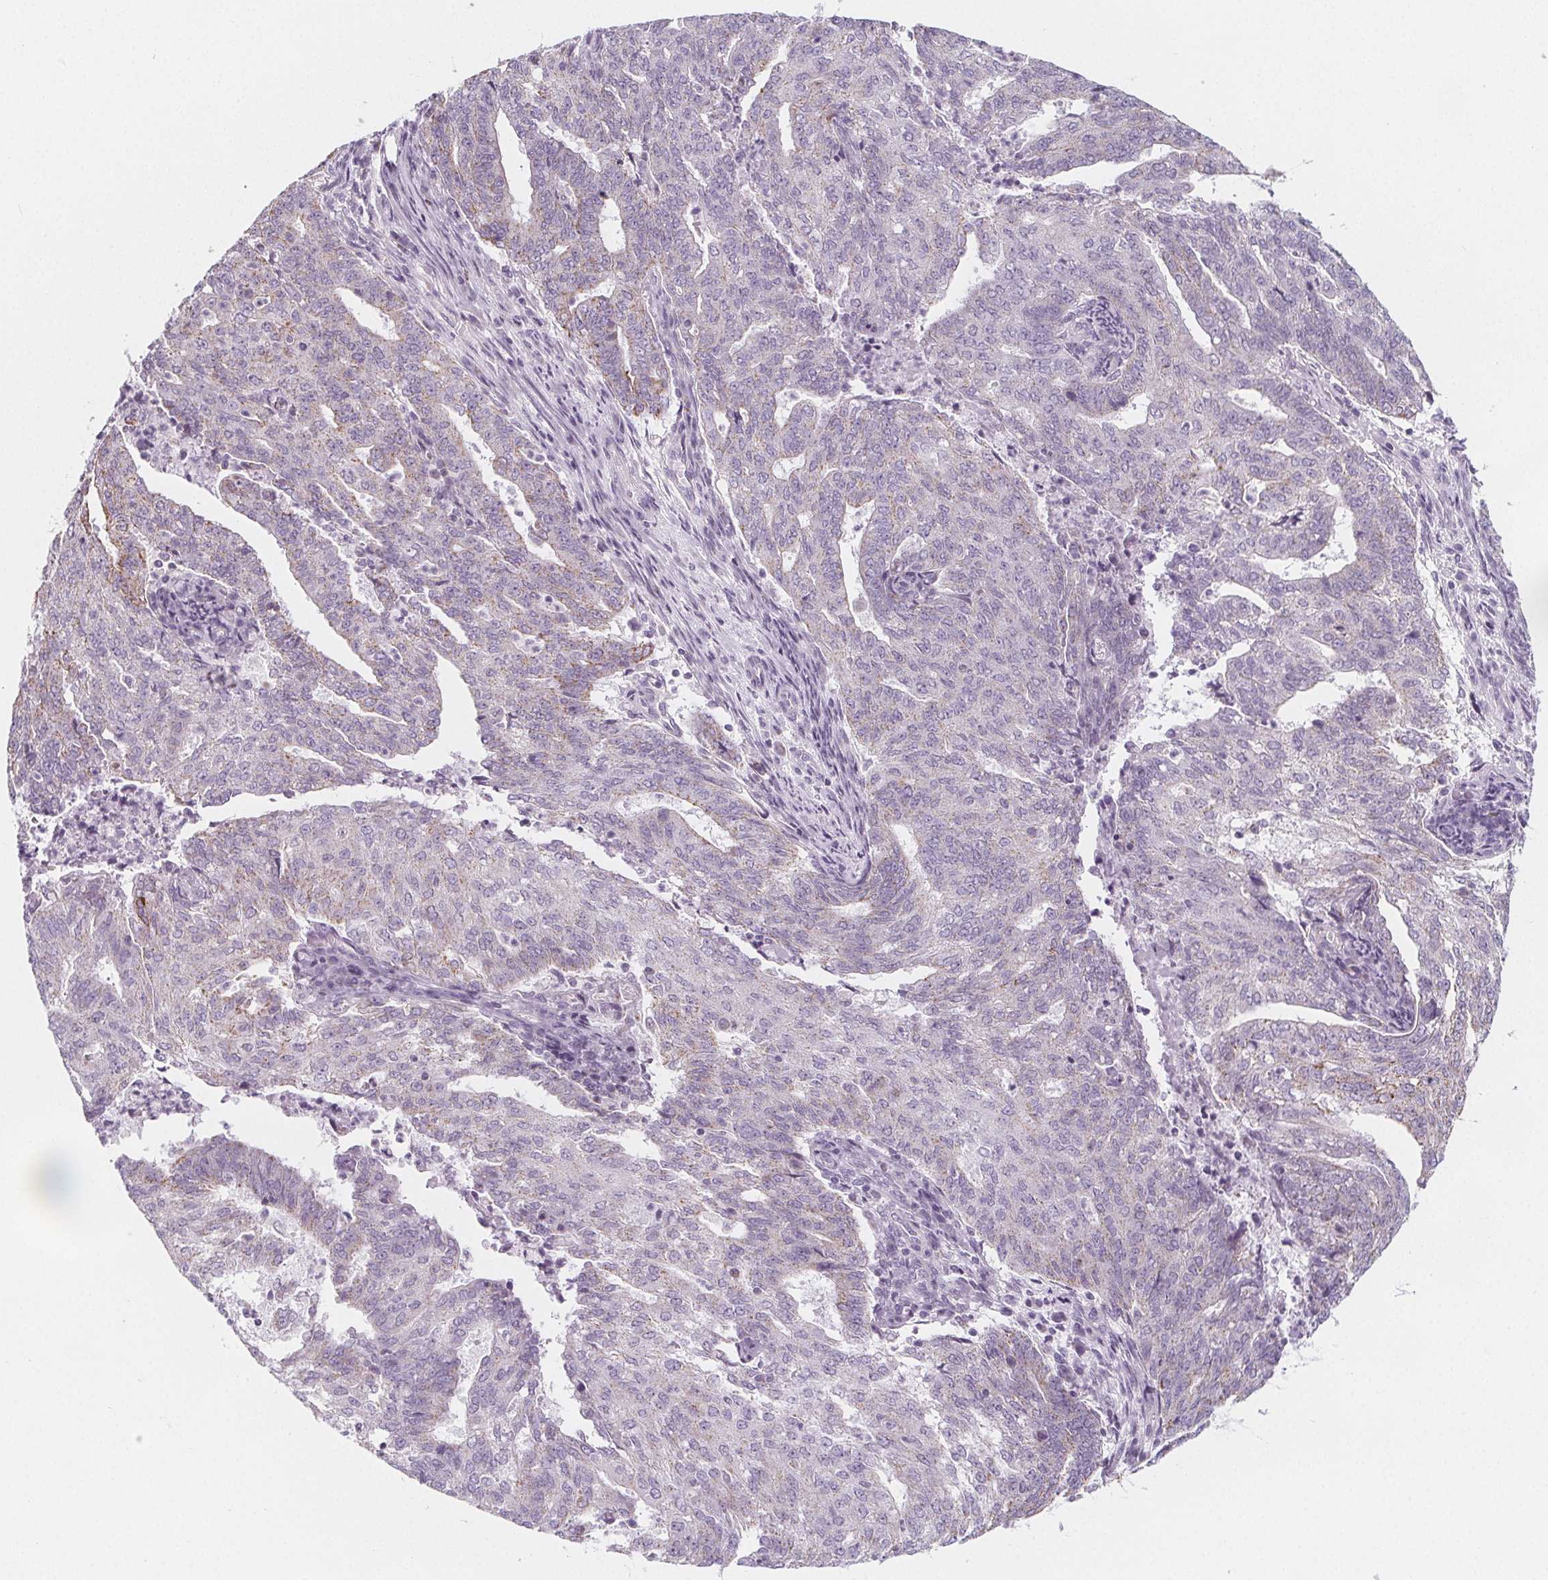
{"staining": {"intensity": "weak", "quantity": "<25%", "location": "cytoplasmic/membranous"}, "tissue": "endometrial cancer", "cell_type": "Tumor cells", "image_type": "cancer", "snomed": [{"axis": "morphology", "description": "Adenocarcinoma, NOS"}, {"axis": "topography", "description": "Endometrium"}], "caption": "A histopathology image of endometrial adenocarcinoma stained for a protein shows no brown staining in tumor cells. (Immunohistochemistry, brightfield microscopy, high magnification).", "gene": "IL17C", "patient": {"sex": "female", "age": 82}}